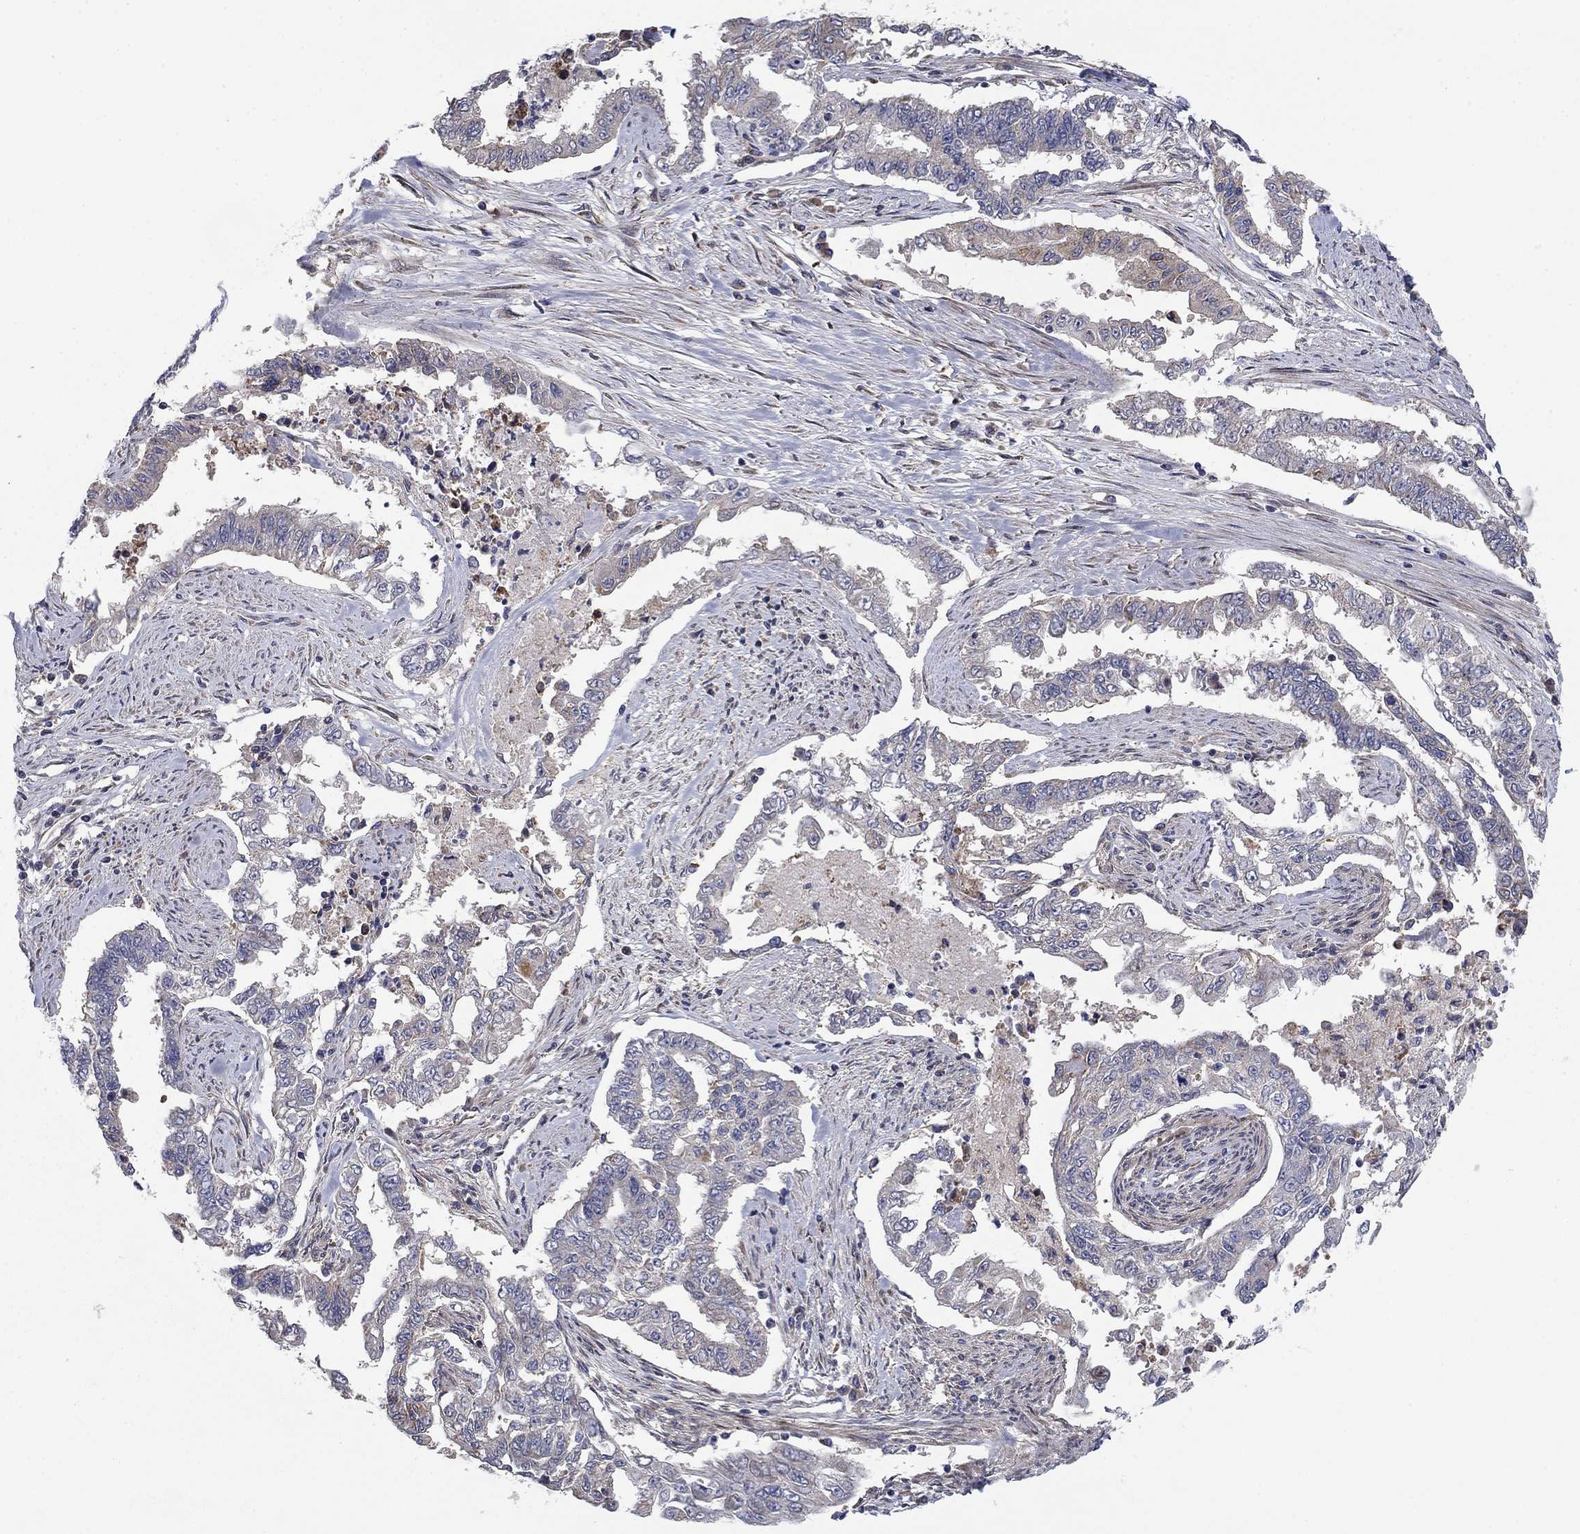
{"staining": {"intensity": "negative", "quantity": "none", "location": "none"}, "tissue": "endometrial cancer", "cell_type": "Tumor cells", "image_type": "cancer", "snomed": [{"axis": "morphology", "description": "Adenocarcinoma, NOS"}, {"axis": "topography", "description": "Uterus"}], "caption": "IHC photomicrograph of endometrial adenocarcinoma stained for a protein (brown), which exhibits no expression in tumor cells.", "gene": "MMAA", "patient": {"sex": "female", "age": 59}}